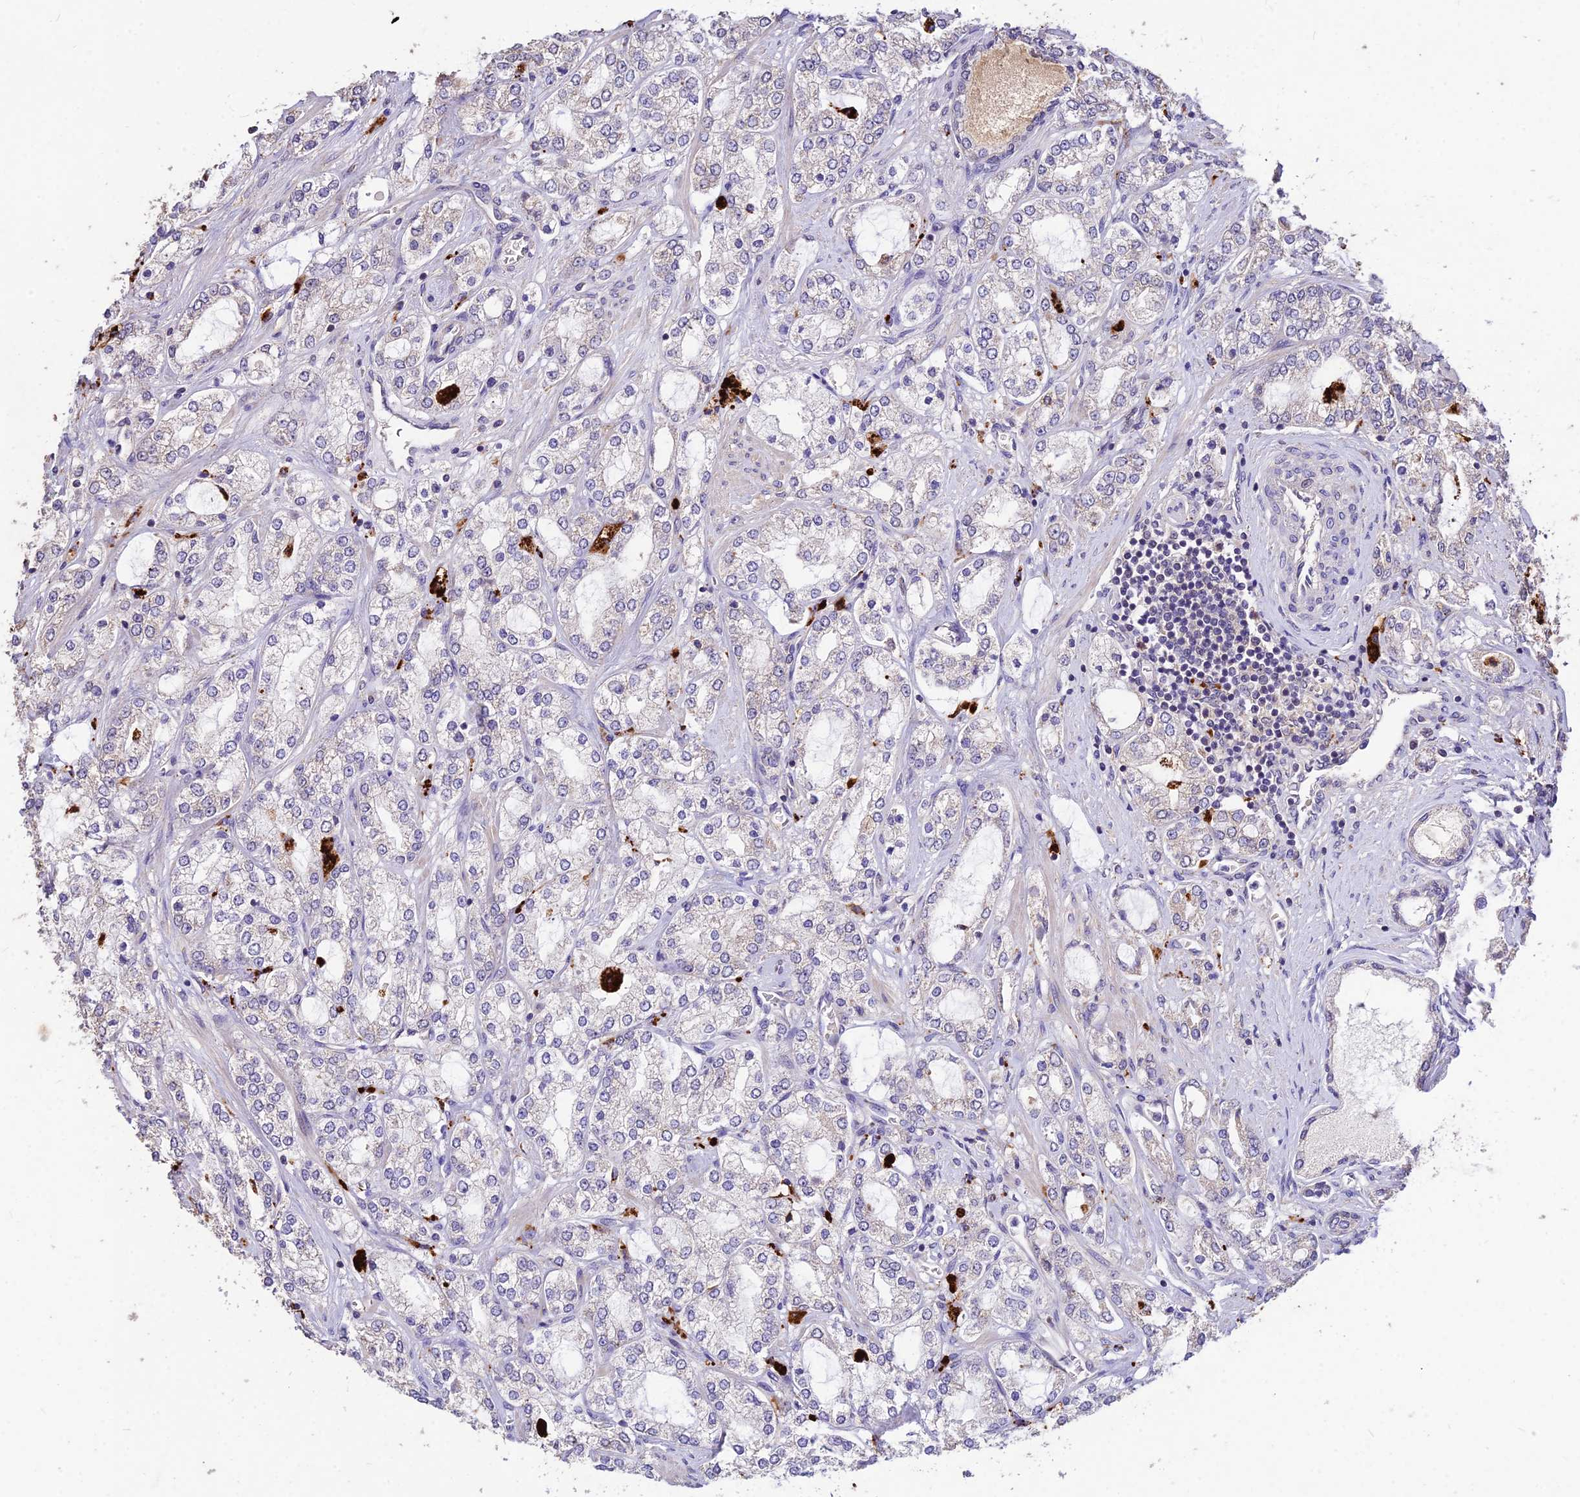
{"staining": {"intensity": "weak", "quantity": "<25%", "location": "cytoplasmic/membranous"}, "tissue": "prostate cancer", "cell_type": "Tumor cells", "image_type": "cancer", "snomed": [{"axis": "morphology", "description": "Adenocarcinoma, High grade"}, {"axis": "topography", "description": "Prostate"}], "caption": "Histopathology image shows no significant protein staining in tumor cells of high-grade adenocarcinoma (prostate).", "gene": "SDHD", "patient": {"sex": "male", "age": 64}}